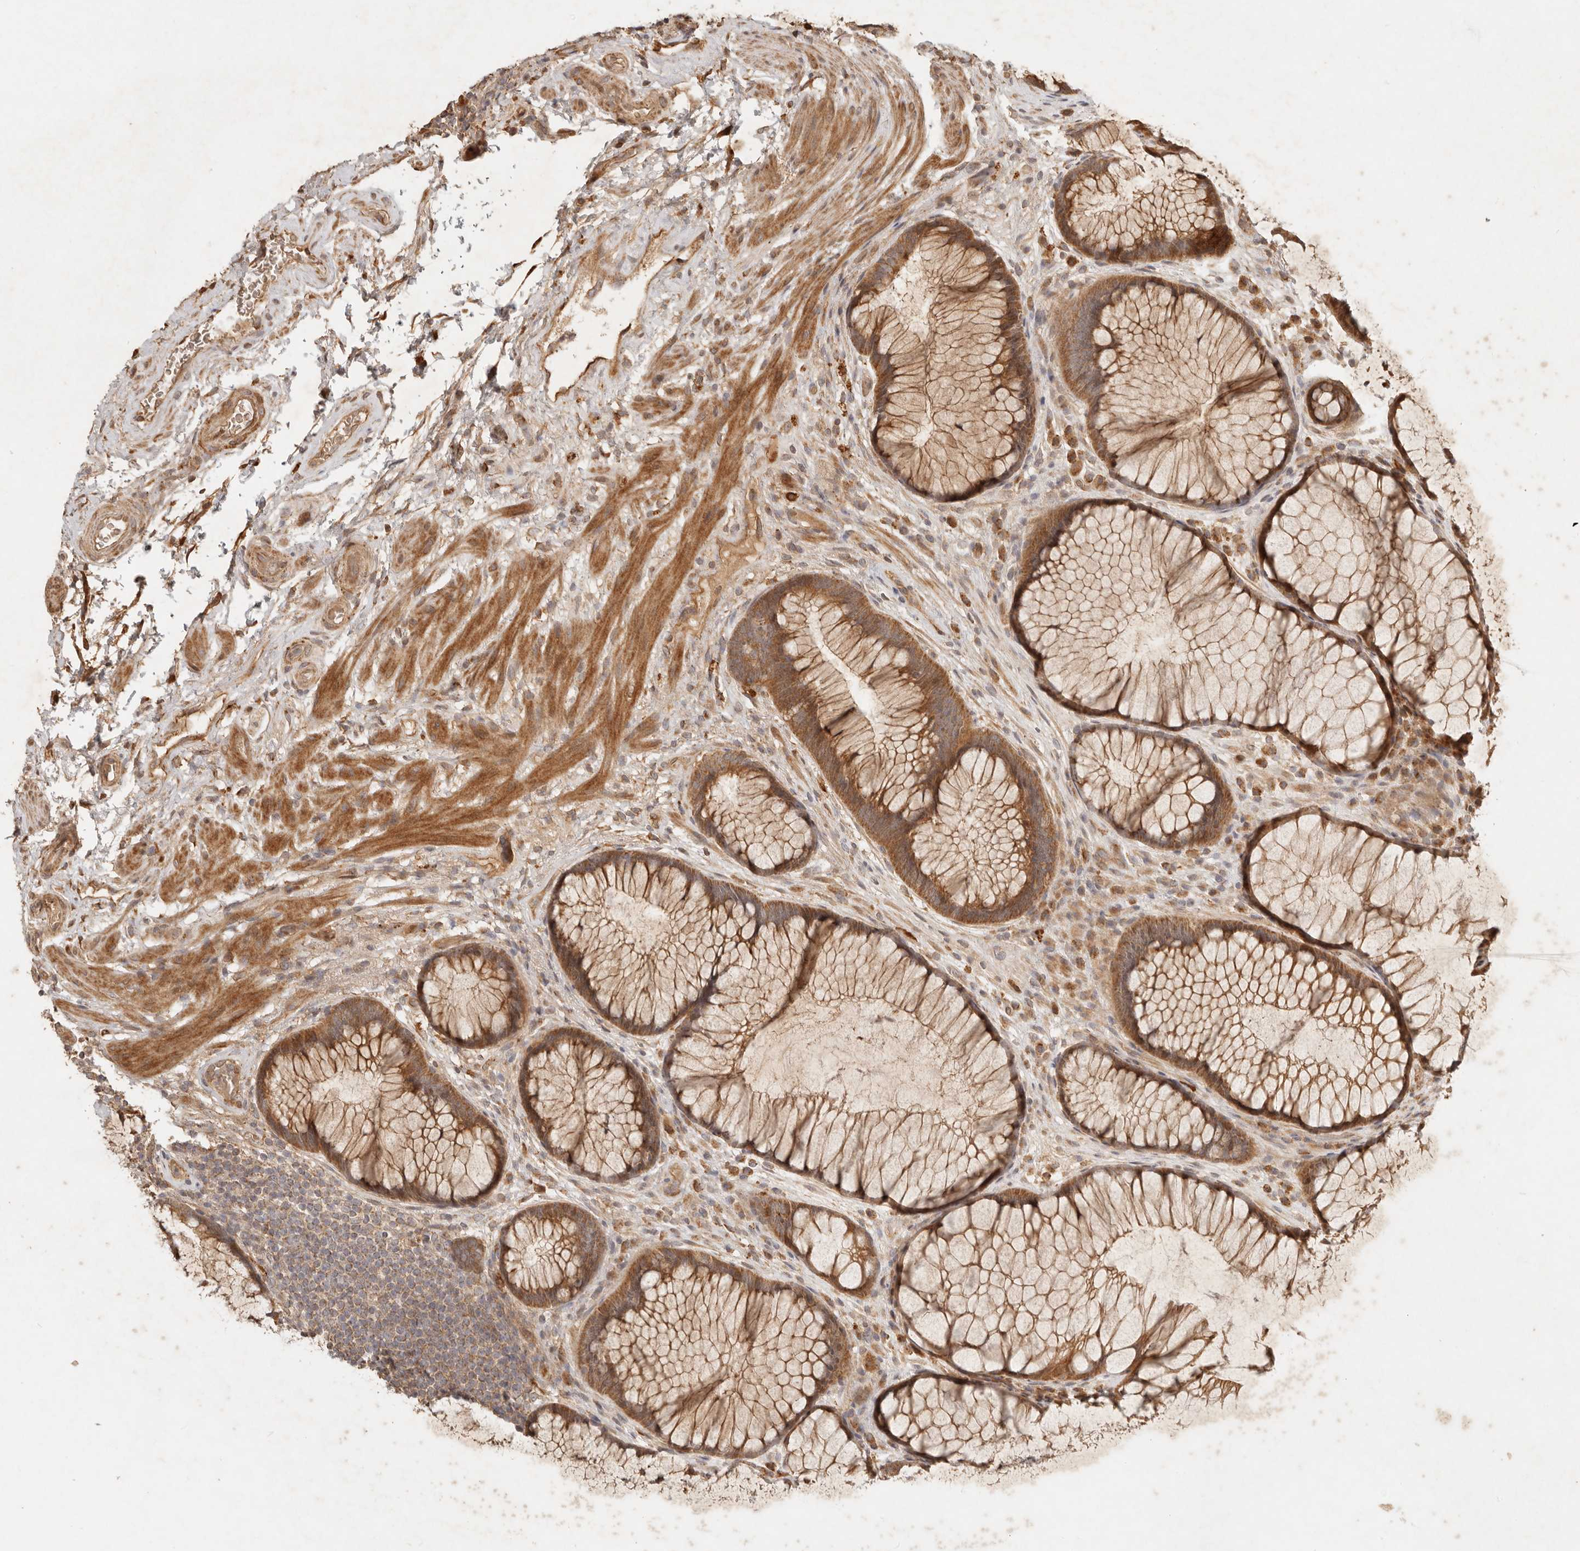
{"staining": {"intensity": "moderate", "quantity": ">75%", "location": "cytoplasmic/membranous"}, "tissue": "rectum", "cell_type": "Glandular cells", "image_type": "normal", "snomed": [{"axis": "morphology", "description": "Normal tissue, NOS"}, {"axis": "topography", "description": "Rectum"}], "caption": "Unremarkable rectum shows moderate cytoplasmic/membranous staining in about >75% of glandular cells (DAB IHC with brightfield microscopy, high magnification)..", "gene": "CLEC4C", "patient": {"sex": "male", "age": 51}}